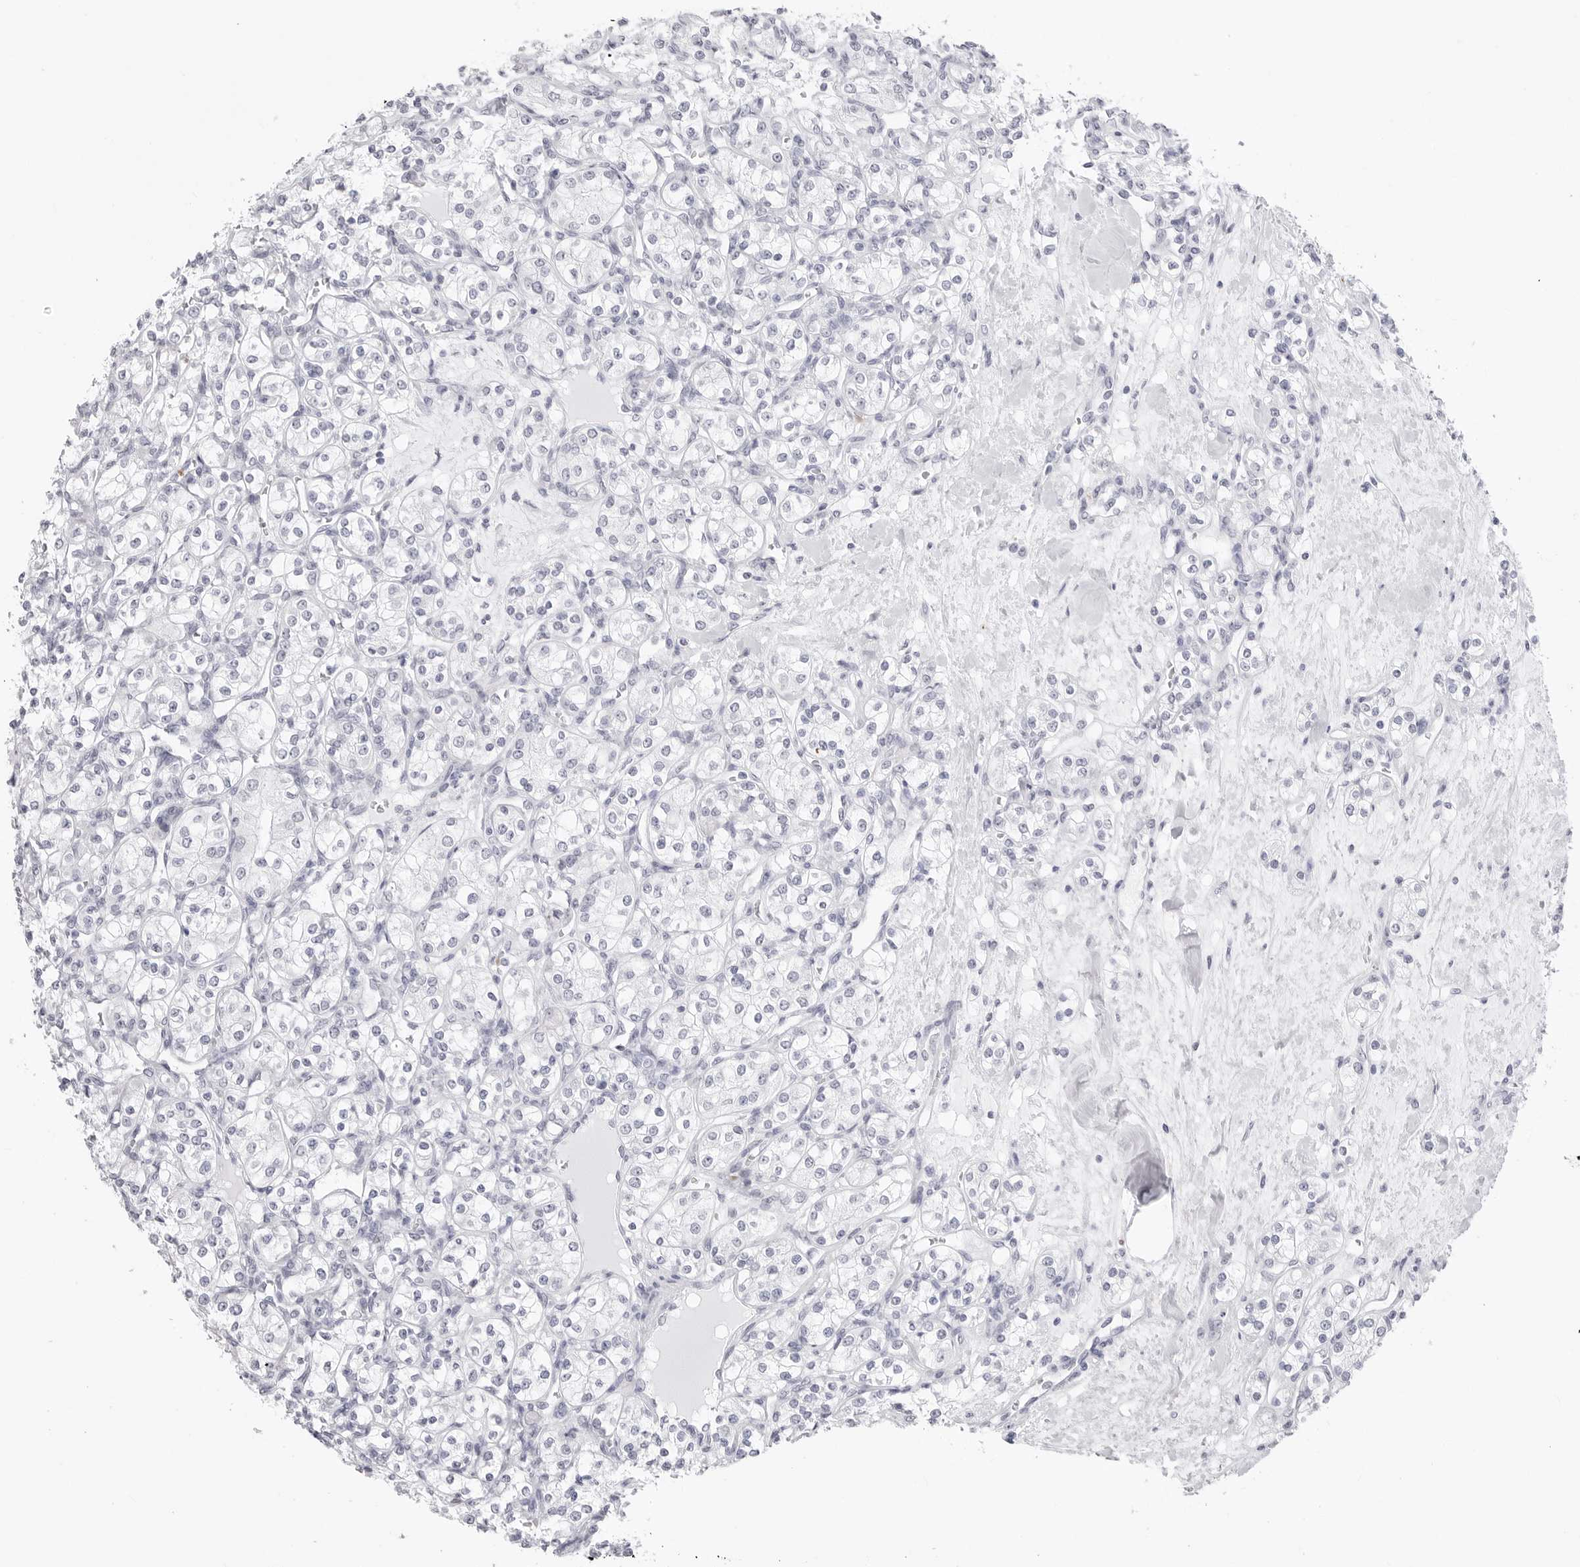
{"staining": {"intensity": "negative", "quantity": "none", "location": "none"}, "tissue": "renal cancer", "cell_type": "Tumor cells", "image_type": "cancer", "snomed": [{"axis": "morphology", "description": "Adenocarcinoma, NOS"}, {"axis": "topography", "description": "Kidney"}], "caption": "Immunohistochemistry photomicrograph of neoplastic tissue: human adenocarcinoma (renal) stained with DAB (3,3'-diaminobenzidine) demonstrates no significant protein expression in tumor cells. (DAB immunohistochemistry, high magnification).", "gene": "TSSK1B", "patient": {"sex": "male", "age": 77}}